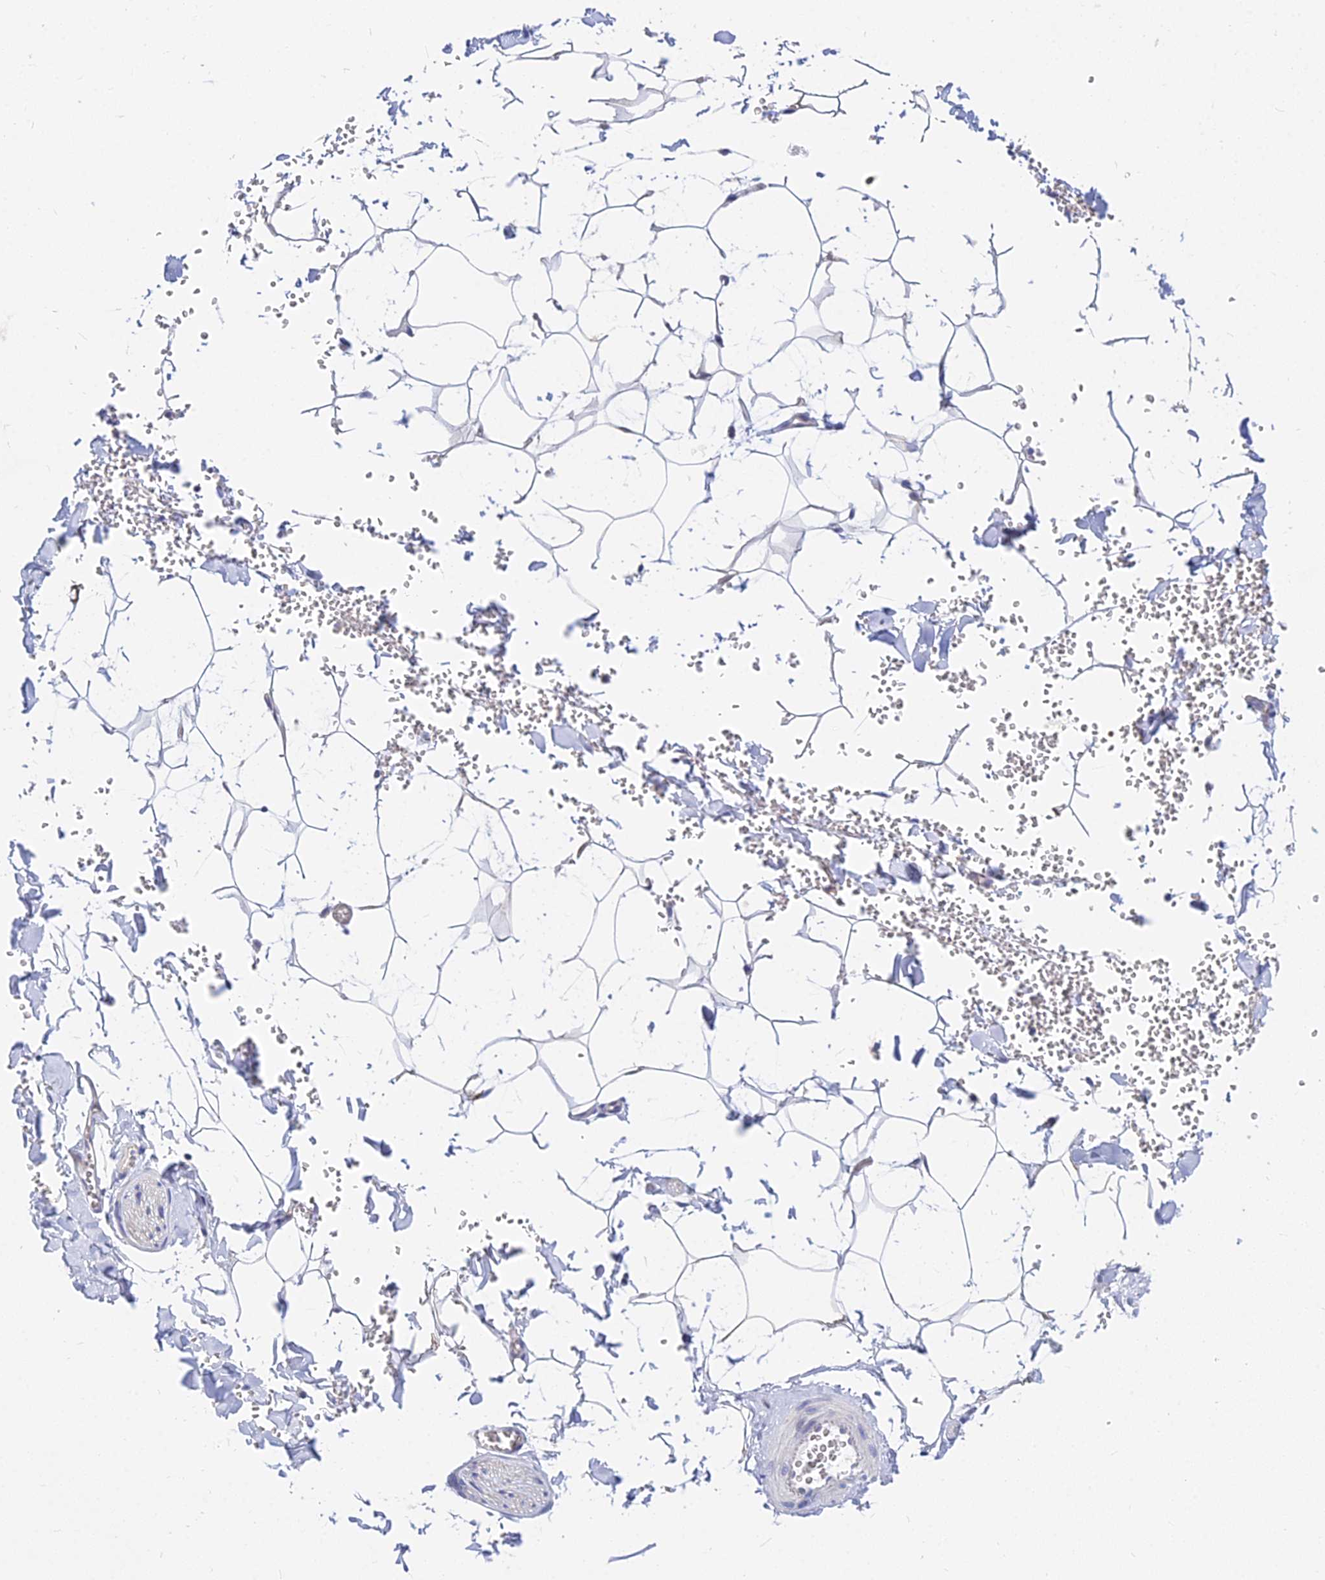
{"staining": {"intensity": "negative", "quantity": "none", "location": "none"}, "tissue": "adipose tissue", "cell_type": "Adipocytes", "image_type": "normal", "snomed": [{"axis": "morphology", "description": "Normal tissue, NOS"}, {"axis": "topography", "description": "Gallbladder"}, {"axis": "topography", "description": "Peripheral nerve tissue"}], "caption": "Protein analysis of benign adipose tissue reveals no significant expression in adipocytes. (IHC, brightfield microscopy, high magnification).", "gene": "B3GALT4", "patient": {"sex": "male", "age": 38}}